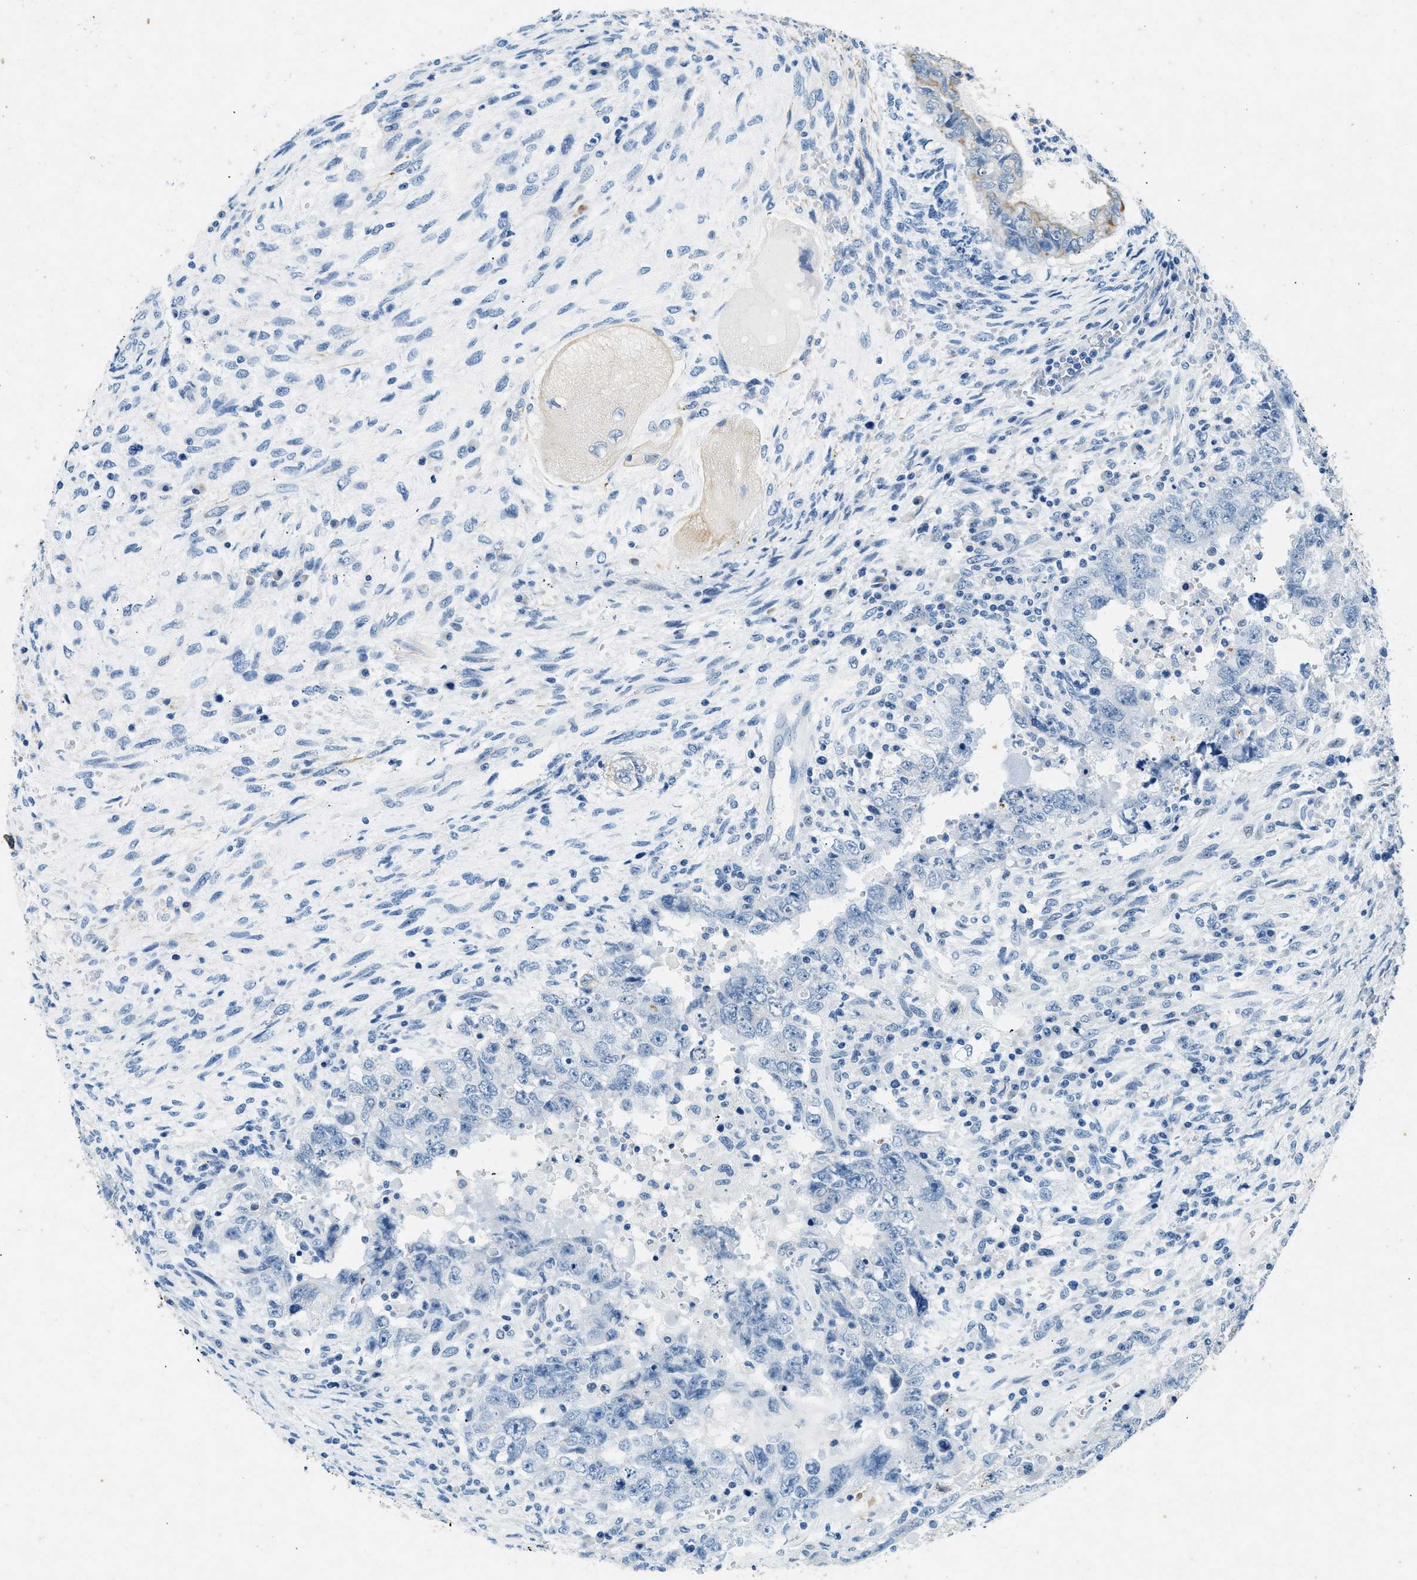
{"staining": {"intensity": "negative", "quantity": "none", "location": "none"}, "tissue": "testis cancer", "cell_type": "Tumor cells", "image_type": "cancer", "snomed": [{"axis": "morphology", "description": "Carcinoma, Embryonal, NOS"}, {"axis": "topography", "description": "Testis"}], "caption": "Immunohistochemical staining of human embryonal carcinoma (testis) reveals no significant staining in tumor cells.", "gene": "CFAP20", "patient": {"sex": "male", "age": 26}}